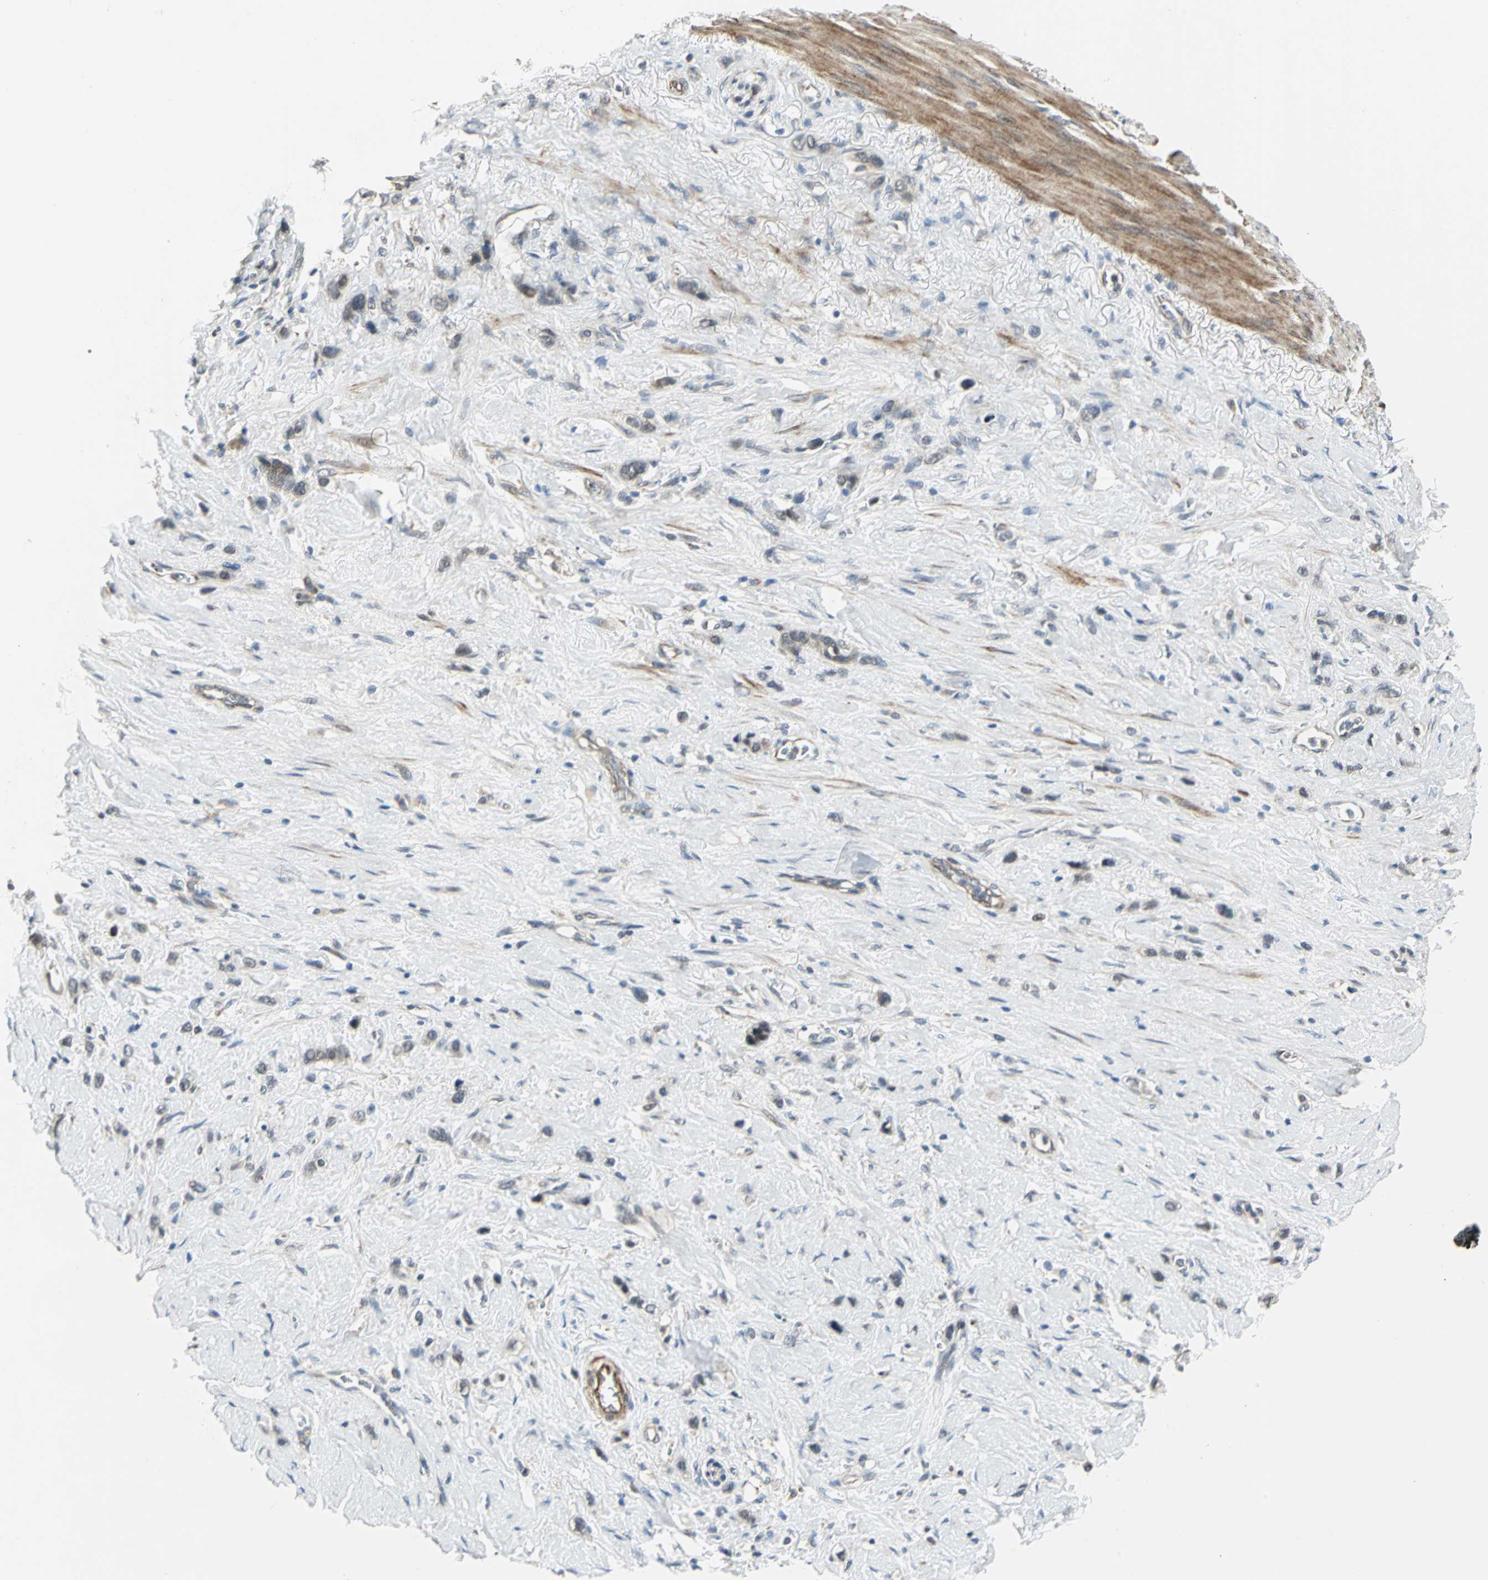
{"staining": {"intensity": "weak", "quantity": "<25%", "location": "cytoplasmic/membranous"}, "tissue": "stomach cancer", "cell_type": "Tumor cells", "image_type": "cancer", "snomed": [{"axis": "morphology", "description": "Normal tissue, NOS"}, {"axis": "morphology", "description": "Adenocarcinoma, NOS"}, {"axis": "morphology", "description": "Adenocarcinoma, High grade"}, {"axis": "topography", "description": "Stomach, upper"}, {"axis": "topography", "description": "Stomach"}], "caption": "Protein analysis of adenocarcinoma (stomach) demonstrates no significant staining in tumor cells.", "gene": "PLAGL2", "patient": {"sex": "female", "age": 65}}